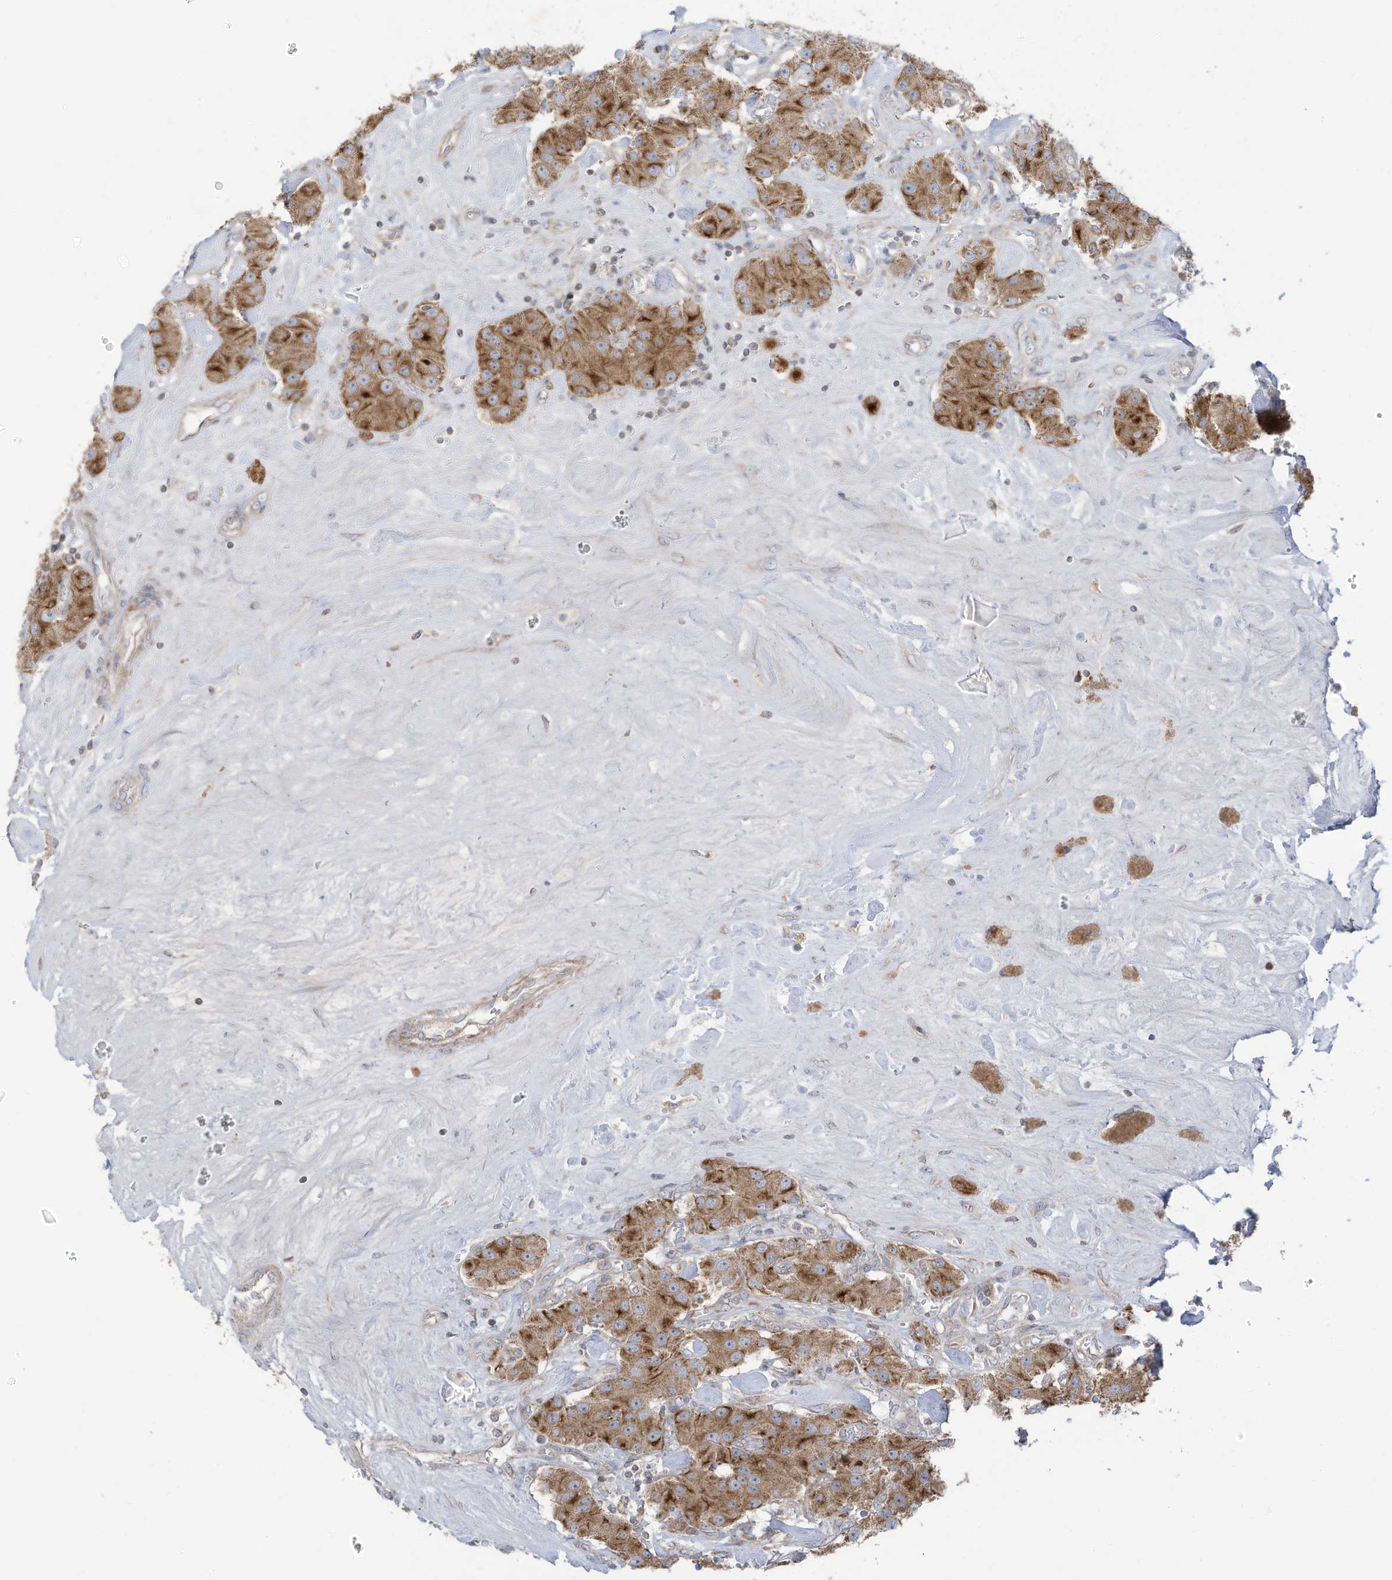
{"staining": {"intensity": "strong", "quantity": ">75%", "location": "cytoplasmic/membranous"}, "tissue": "carcinoid", "cell_type": "Tumor cells", "image_type": "cancer", "snomed": [{"axis": "morphology", "description": "Carcinoid, malignant, NOS"}, {"axis": "topography", "description": "Pancreas"}], "caption": "The micrograph displays a brown stain indicating the presence of a protein in the cytoplasmic/membranous of tumor cells in carcinoid (malignant).", "gene": "CGAS", "patient": {"sex": "male", "age": 41}}